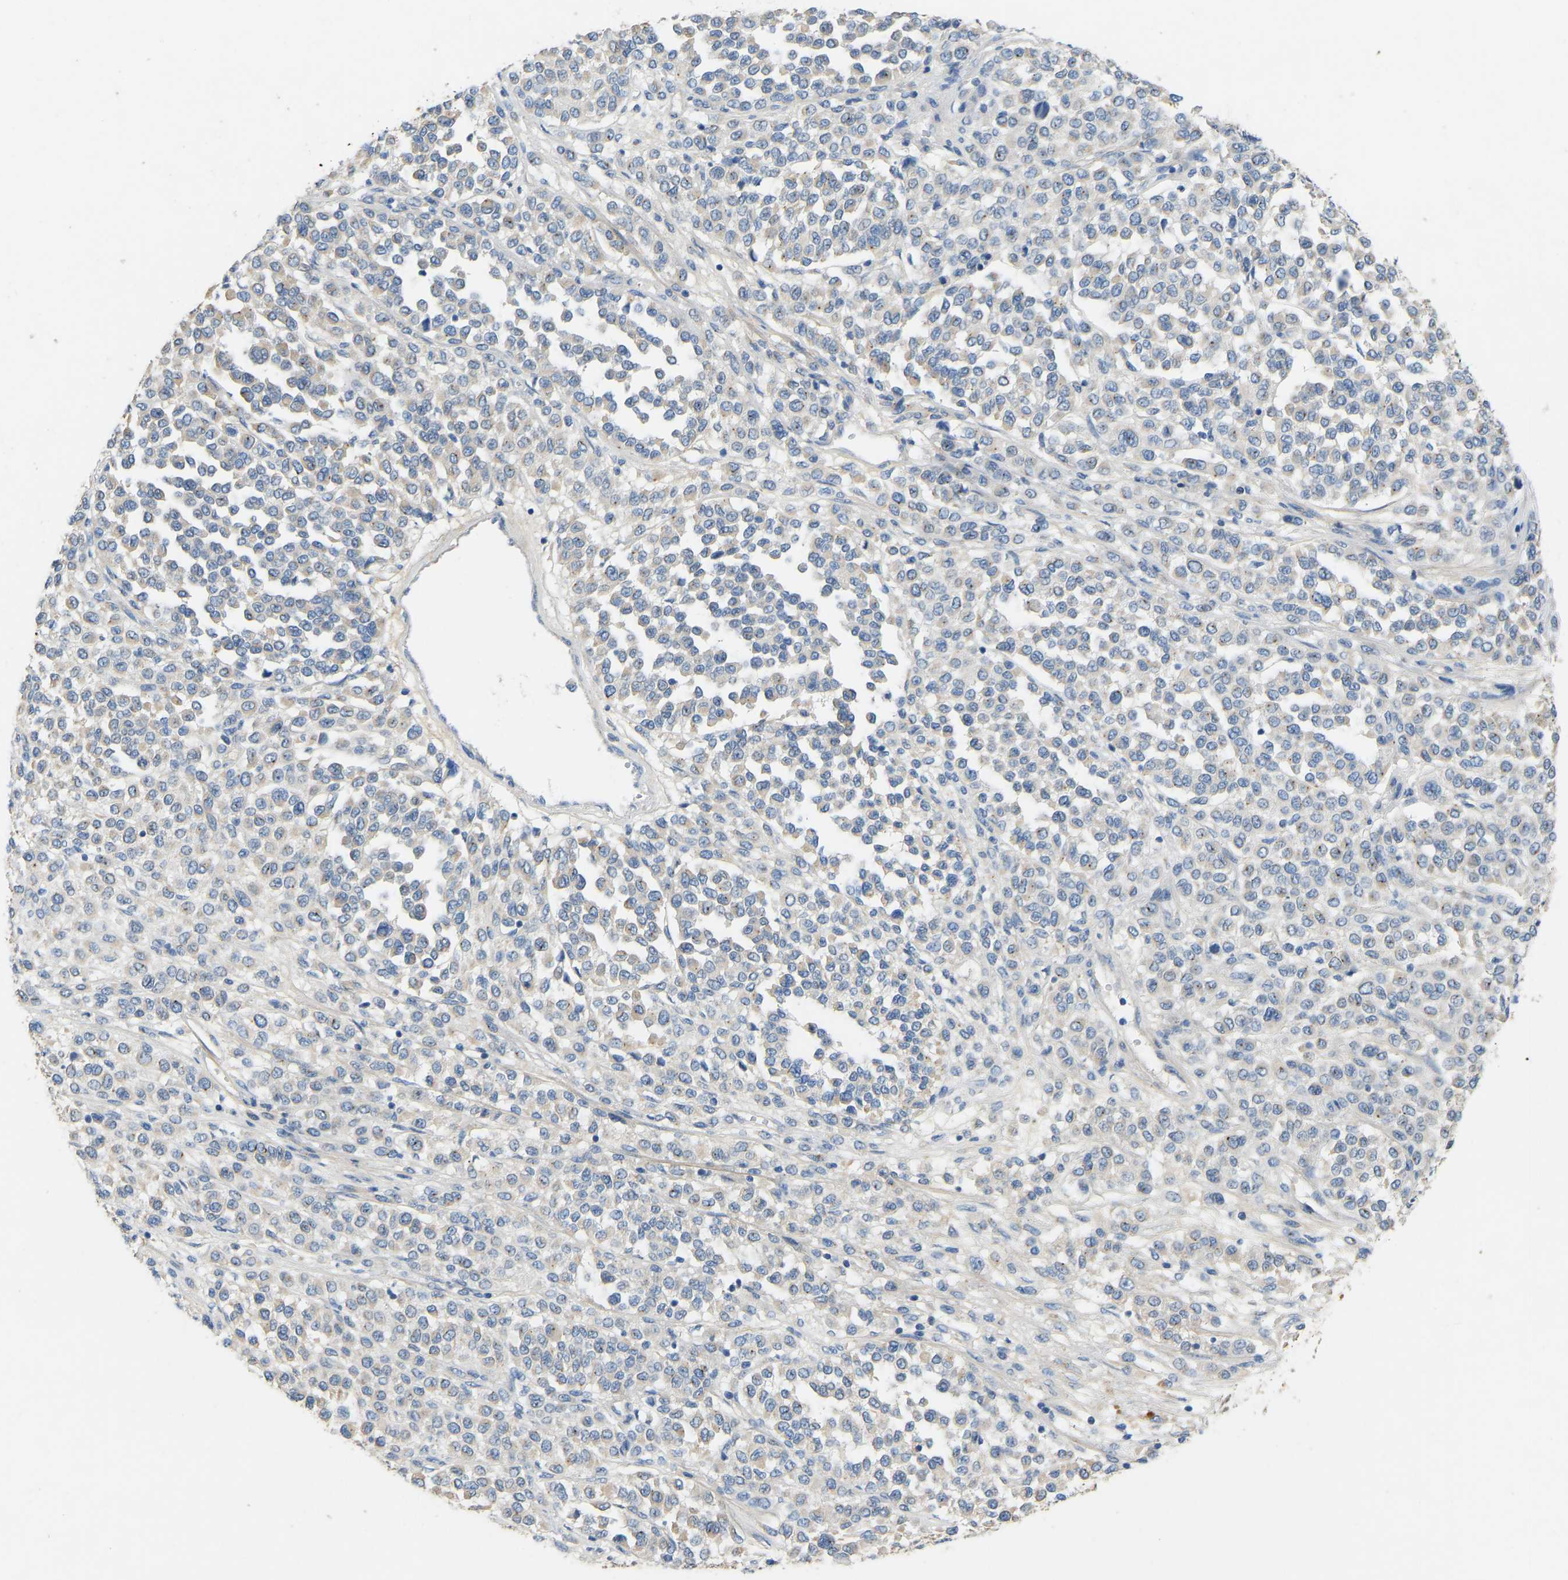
{"staining": {"intensity": "negative", "quantity": "none", "location": "none"}, "tissue": "melanoma", "cell_type": "Tumor cells", "image_type": "cancer", "snomed": [{"axis": "morphology", "description": "Malignant melanoma, Metastatic site"}, {"axis": "topography", "description": "Pancreas"}], "caption": "Tumor cells show no significant expression in melanoma.", "gene": "TECTA", "patient": {"sex": "female", "age": 30}}